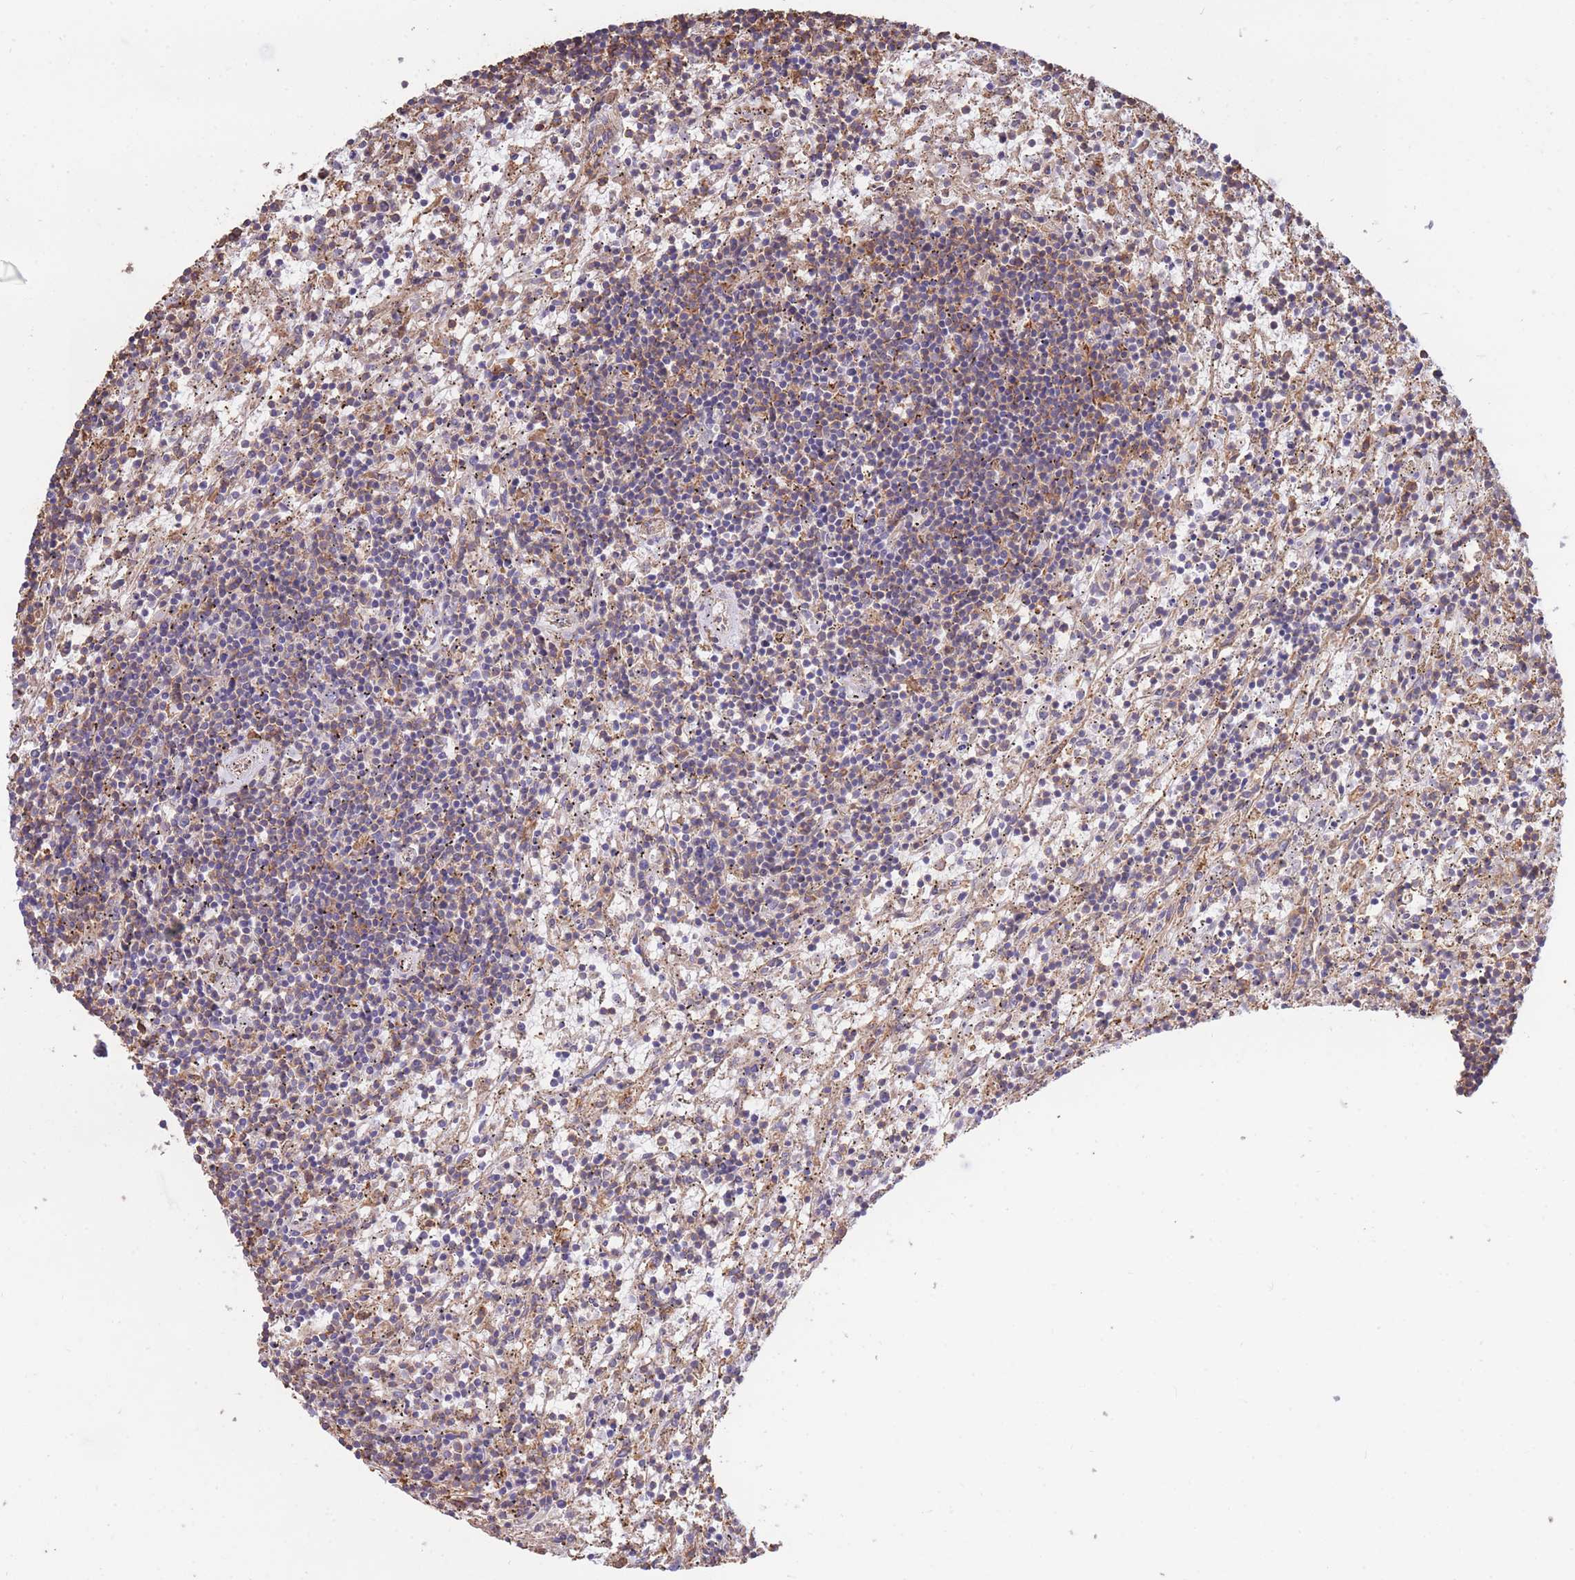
{"staining": {"intensity": "weak", "quantity": "<25%", "location": "cytoplasmic/membranous"}, "tissue": "lymphoma", "cell_type": "Tumor cells", "image_type": "cancer", "snomed": [{"axis": "morphology", "description": "Malignant lymphoma, non-Hodgkin's type, Low grade"}, {"axis": "topography", "description": "Spleen"}], "caption": "DAB (3,3'-diaminobenzidine) immunohistochemical staining of human malignant lymphoma, non-Hodgkin's type (low-grade) displays no significant positivity in tumor cells.", "gene": "LRRN4CL", "patient": {"sex": "male", "age": 76}}